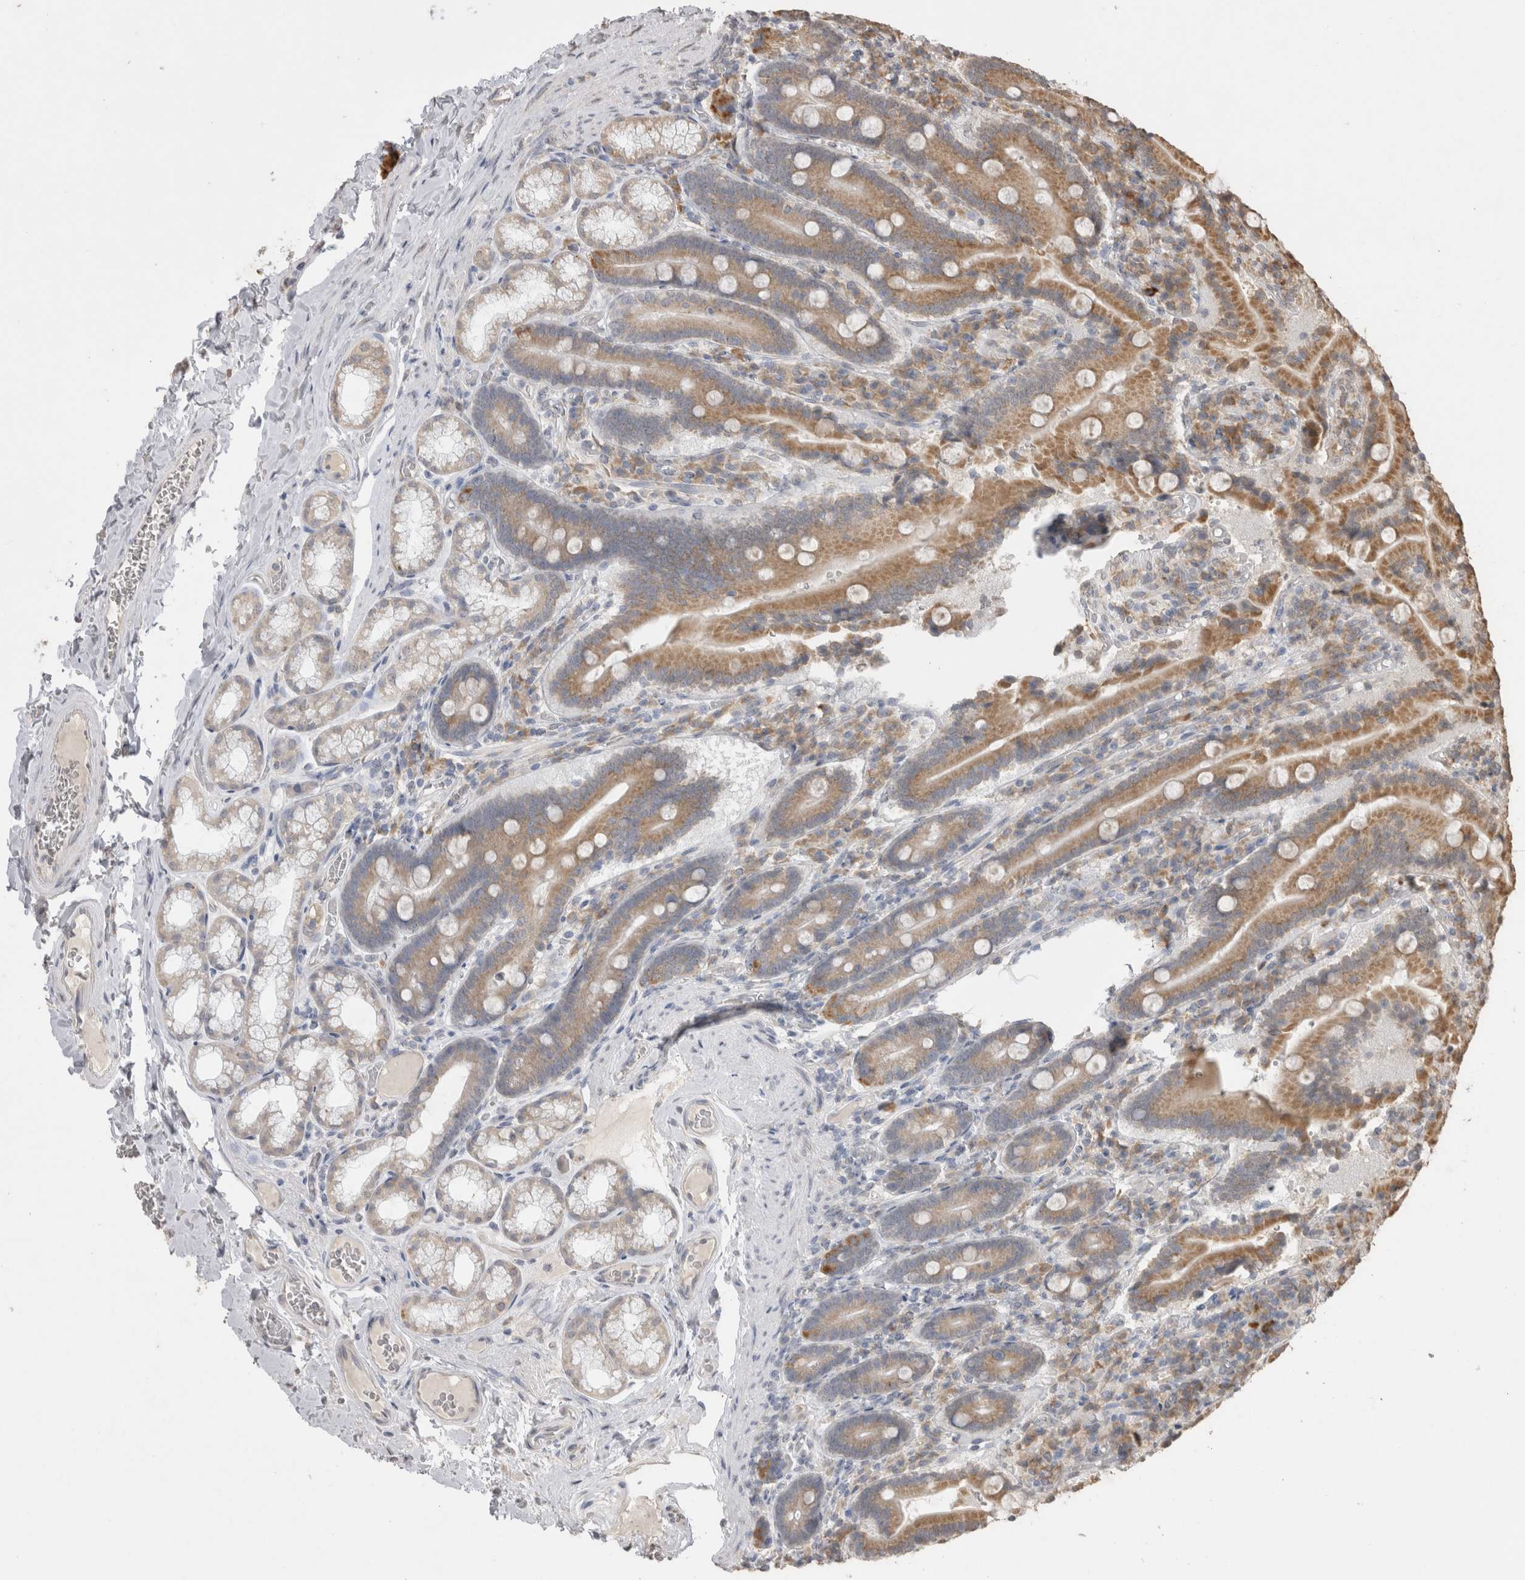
{"staining": {"intensity": "moderate", "quantity": ">75%", "location": "cytoplasmic/membranous"}, "tissue": "duodenum", "cell_type": "Glandular cells", "image_type": "normal", "snomed": [{"axis": "morphology", "description": "Normal tissue, NOS"}, {"axis": "topography", "description": "Duodenum"}], "caption": "Normal duodenum was stained to show a protein in brown. There is medium levels of moderate cytoplasmic/membranous positivity in approximately >75% of glandular cells. (DAB IHC, brown staining for protein, blue staining for nuclei).", "gene": "NOMO1", "patient": {"sex": "female", "age": 62}}